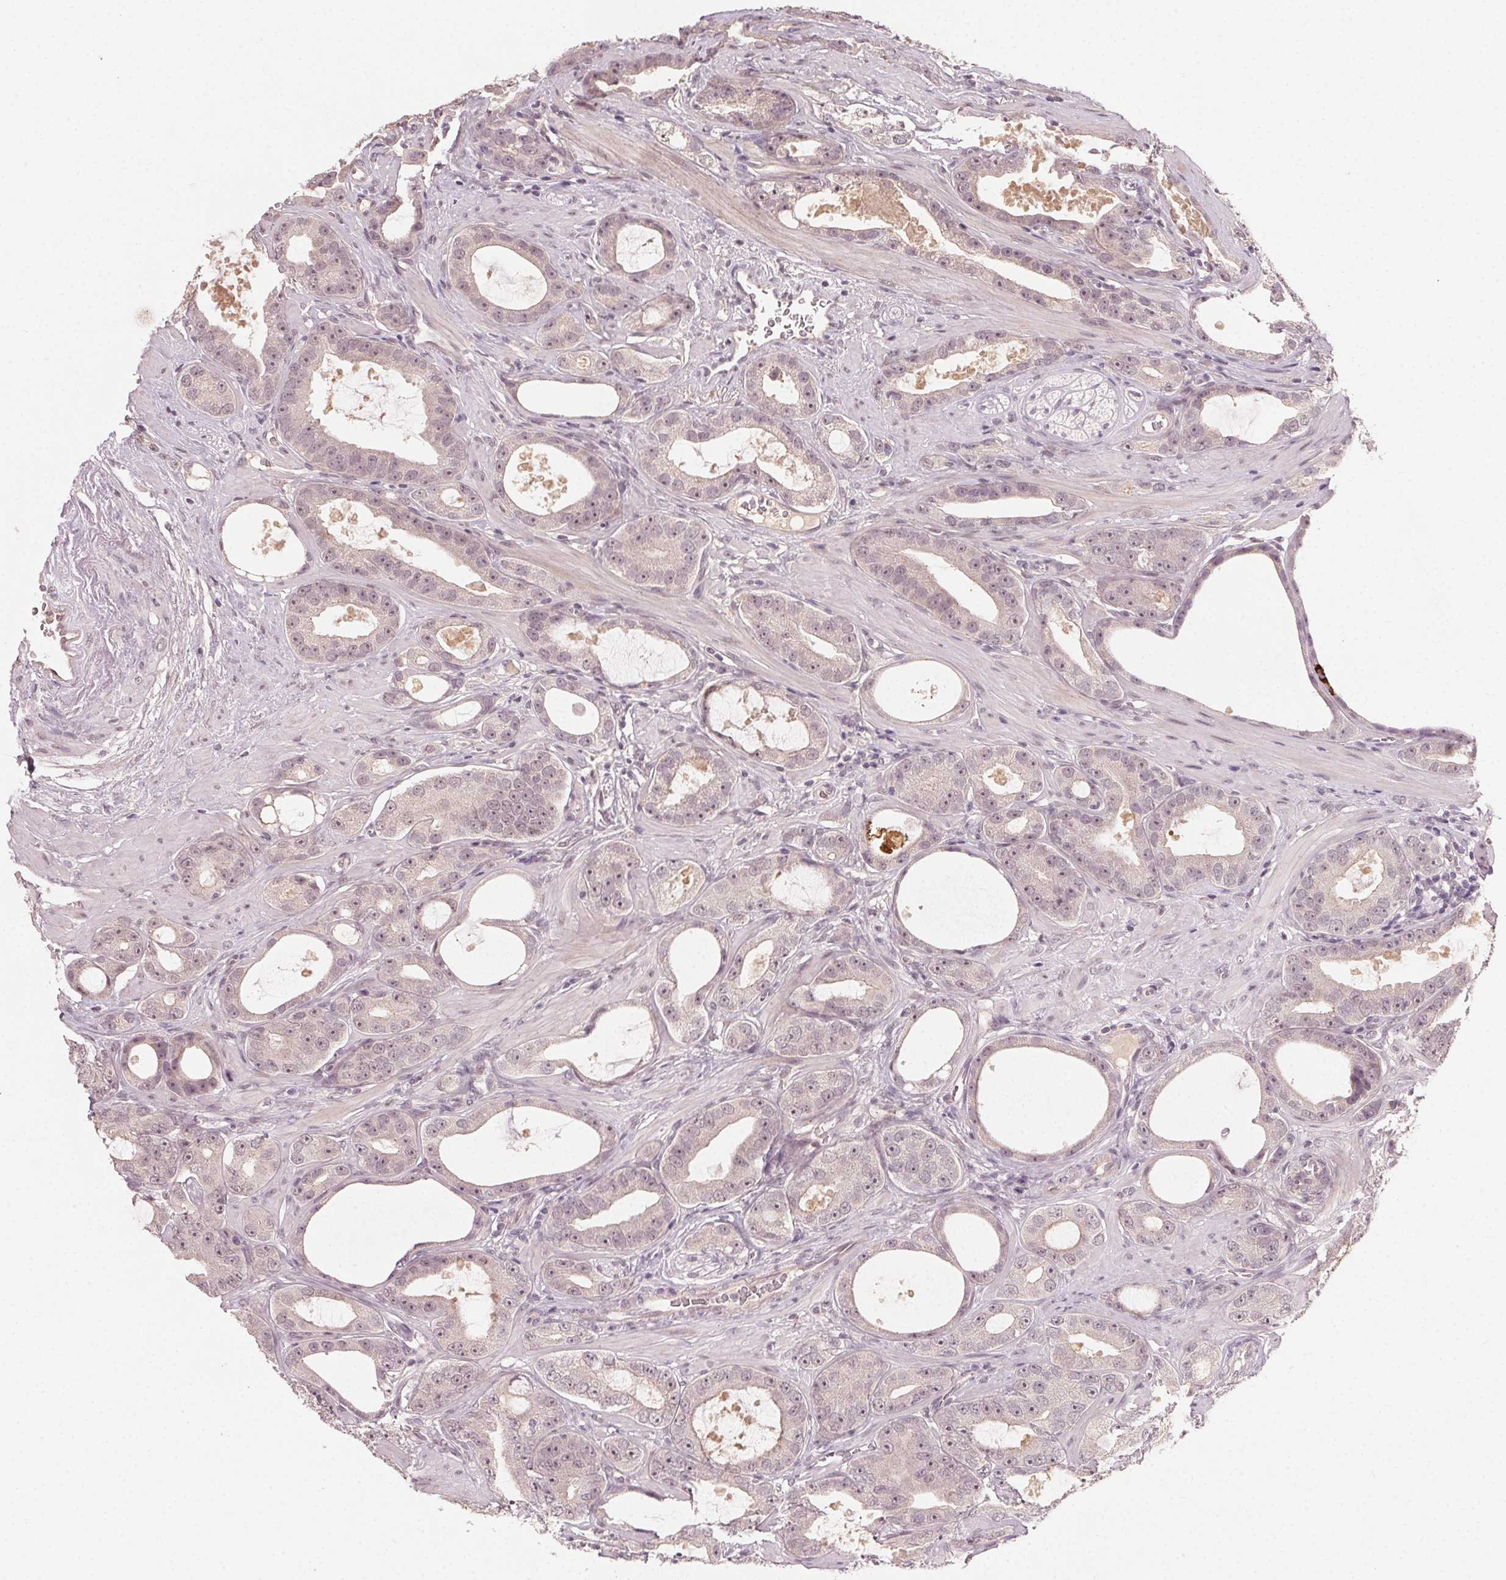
{"staining": {"intensity": "negative", "quantity": "none", "location": "none"}, "tissue": "prostate cancer", "cell_type": "Tumor cells", "image_type": "cancer", "snomed": [{"axis": "morphology", "description": "Adenocarcinoma, High grade"}, {"axis": "topography", "description": "Prostate"}], "caption": "Immunohistochemistry micrograph of human prostate adenocarcinoma (high-grade) stained for a protein (brown), which shows no staining in tumor cells.", "gene": "TUB", "patient": {"sex": "male", "age": 65}}